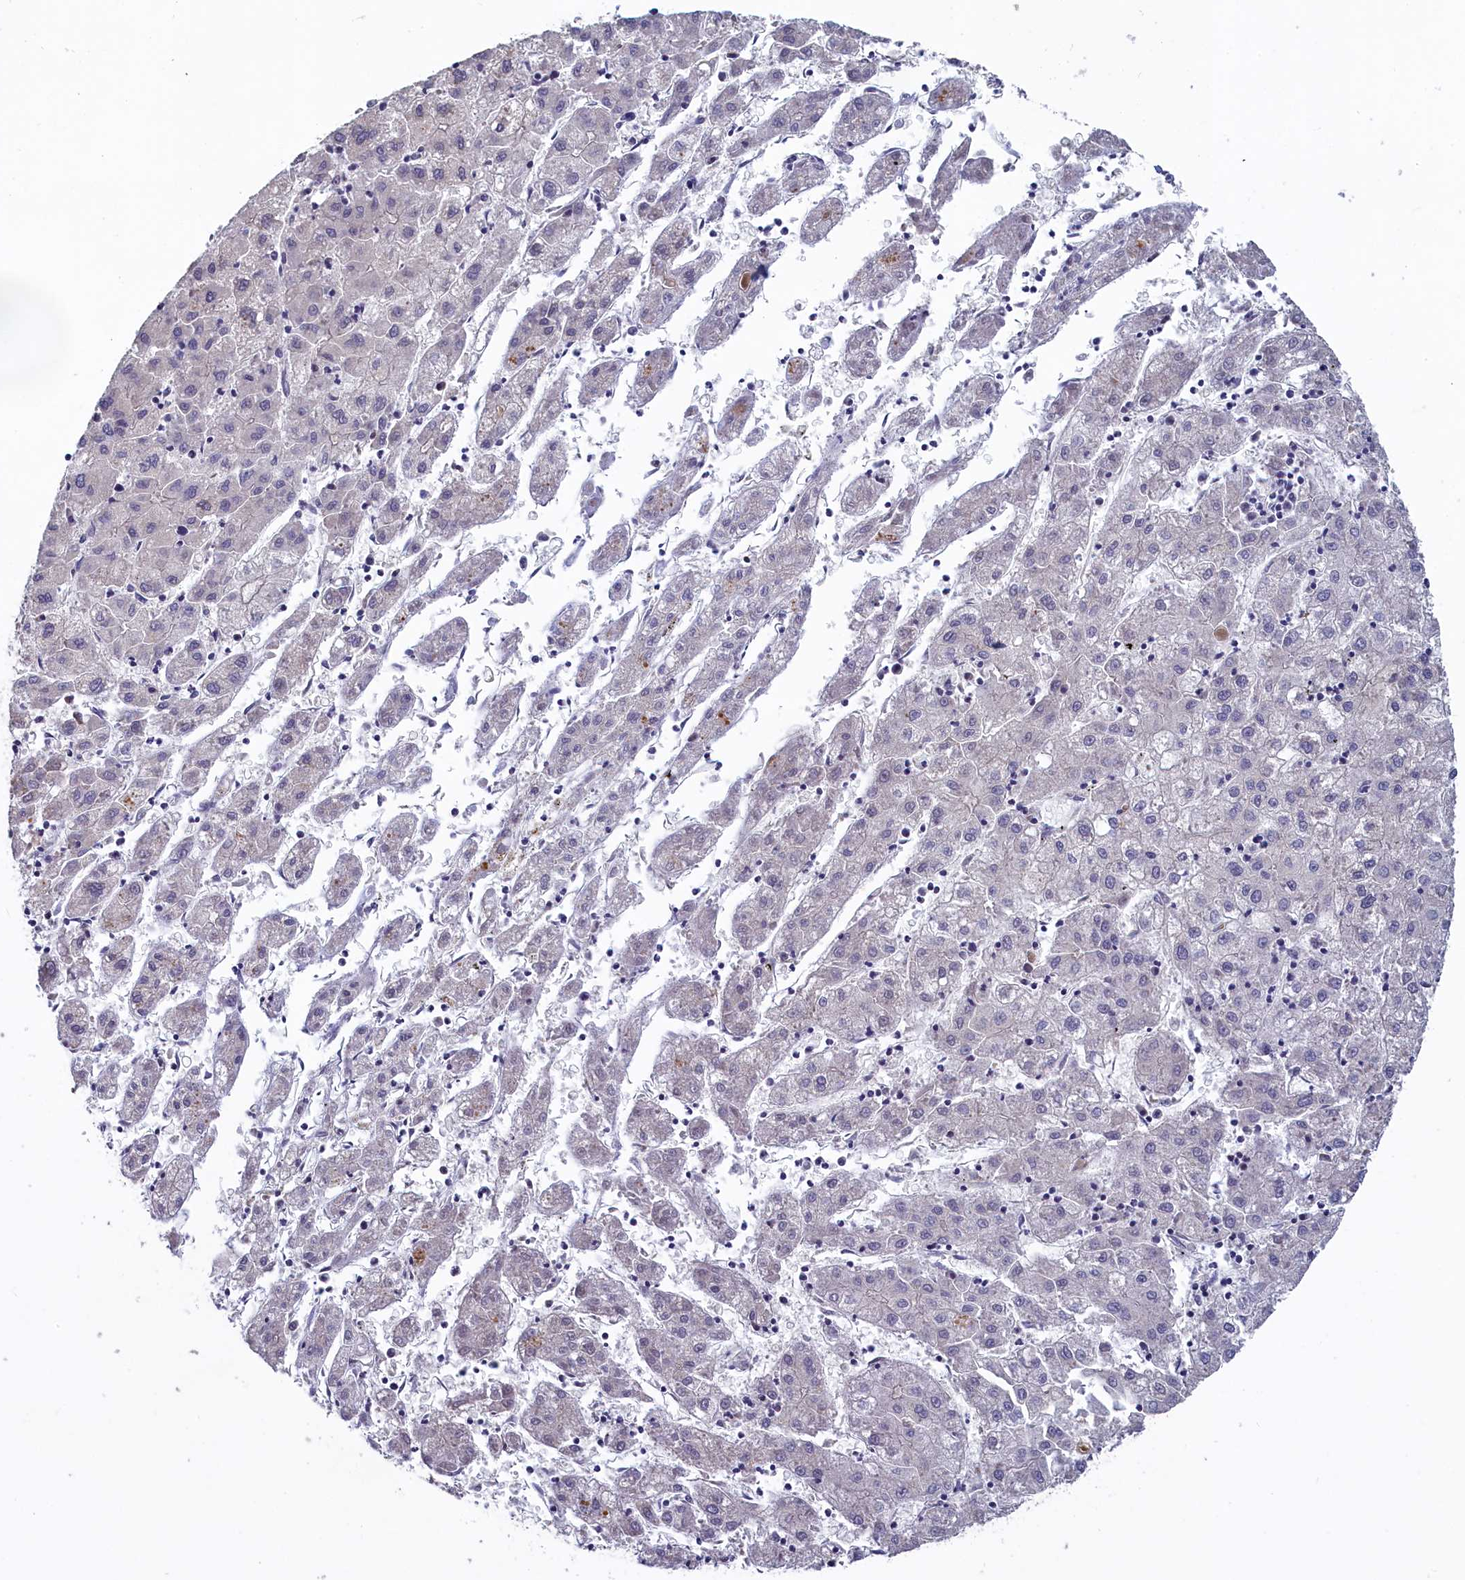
{"staining": {"intensity": "negative", "quantity": "none", "location": "none"}, "tissue": "liver cancer", "cell_type": "Tumor cells", "image_type": "cancer", "snomed": [{"axis": "morphology", "description": "Carcinoma, Hepatocellular, NOS"}, {"axis": "topography", "description": "Liver"}], "caption": "High magnification brightfield microscopy of liver cancer stained with DAB (3,3'-diaminobenzidine) (brown) and counterstained with hematoxylin (blue): tumor cells show no significant positivity.", "gene": "UCHL3", "patient": {"sex": "male", "age": 72}}